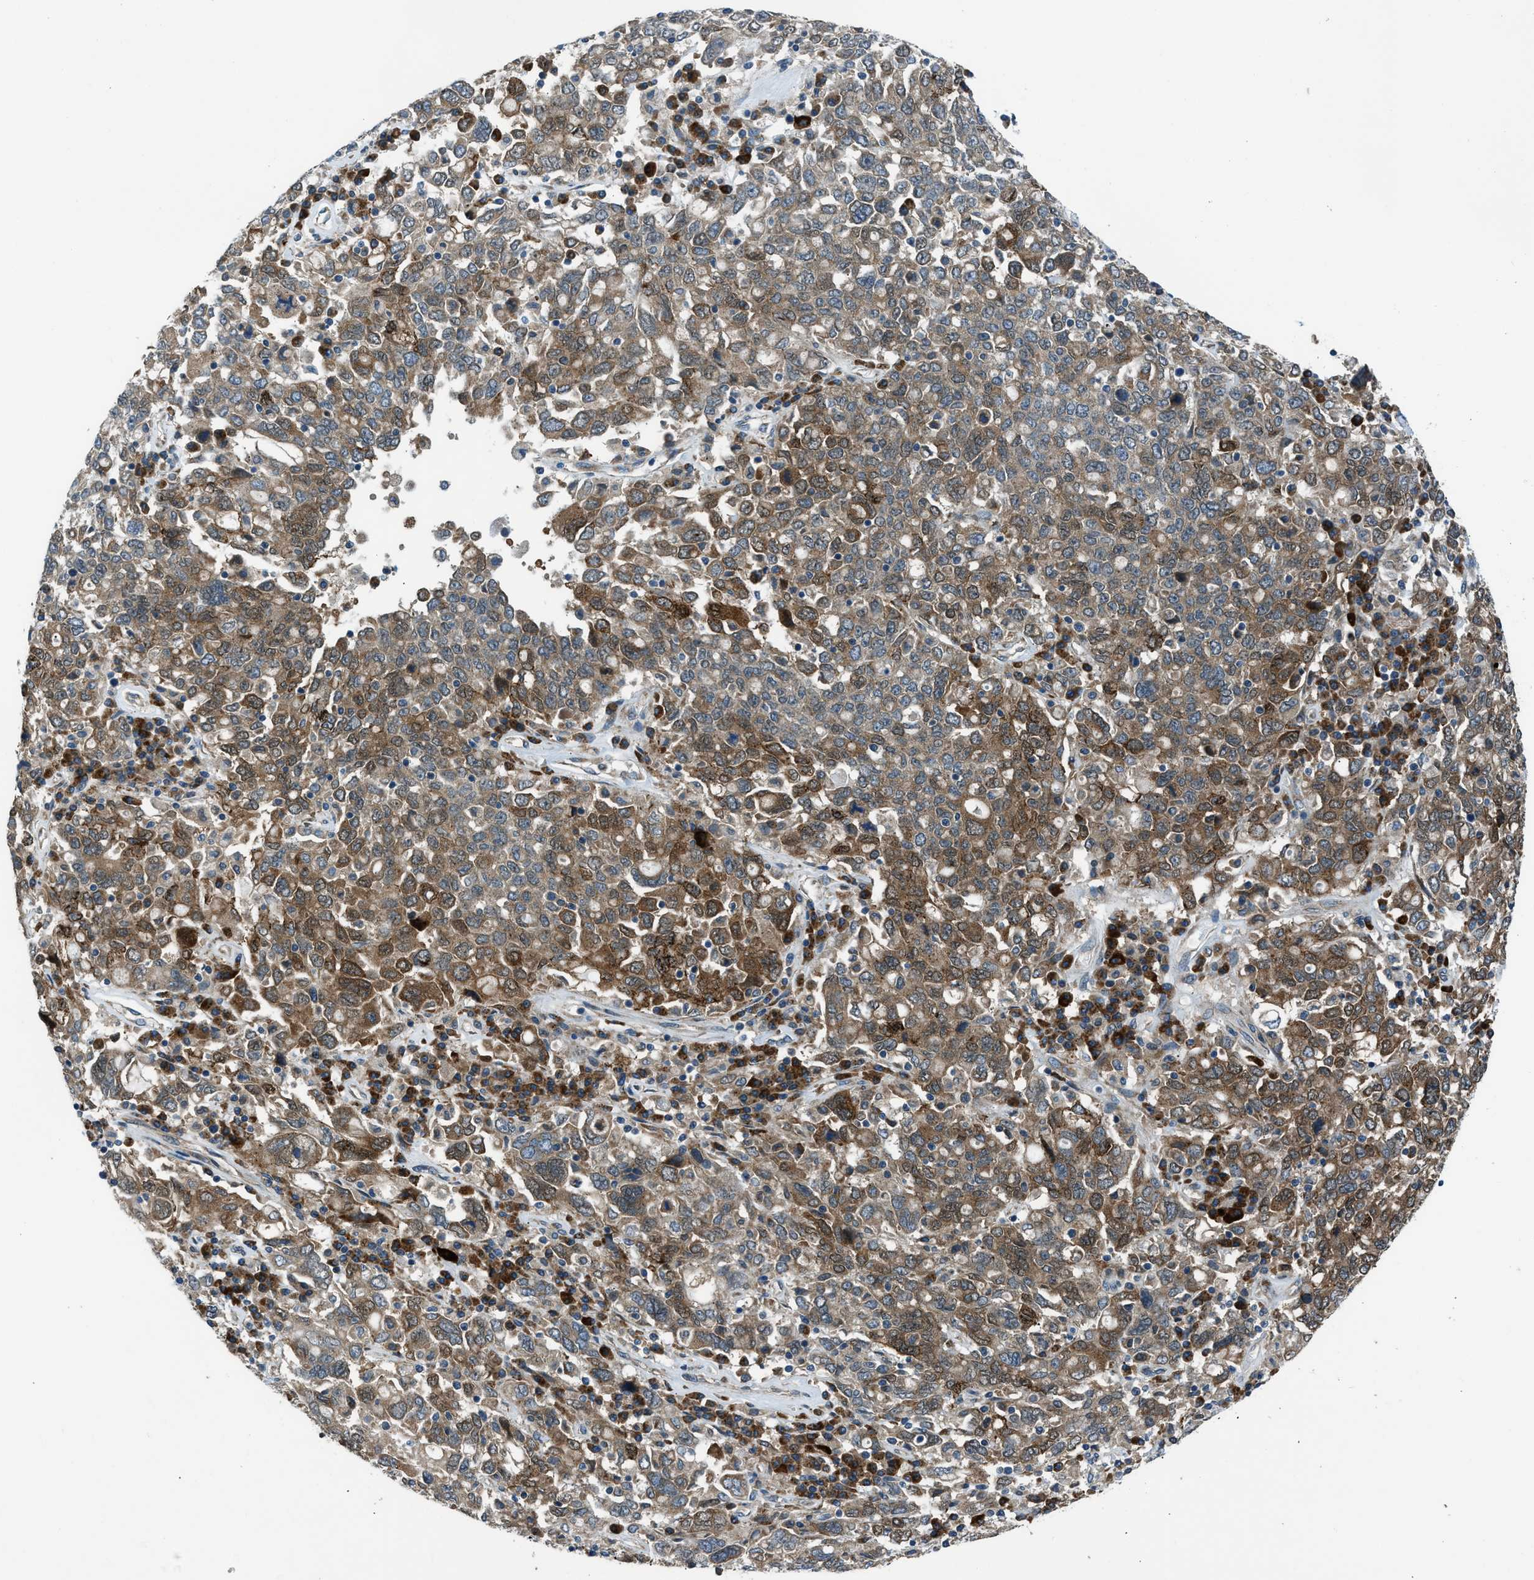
{"staining": {"intensity": "moderate", "quantity": ">75%", "location": "cytoplasmic/membranous"}, "tissue": "ovarian cancer", "cell_type": "Tumor cells", "image_type": "cancer", "snomed": [{"axis": "morphology", "description": "Carcinoma, endometroid"}, {"axis": "topography", "description": "Ovary"}], "caption": "Immunohistochemistry (IHC) of ovarian cancer (endometroid carcinoma) displays medium levels of moderate cytoplasmic/membranous positivity in about >75% of tumor cells. (IHC, brightfield microscopy, high magnification).", "gene": "EDARADD", "patient": {"sex": "female", "age": 62}}